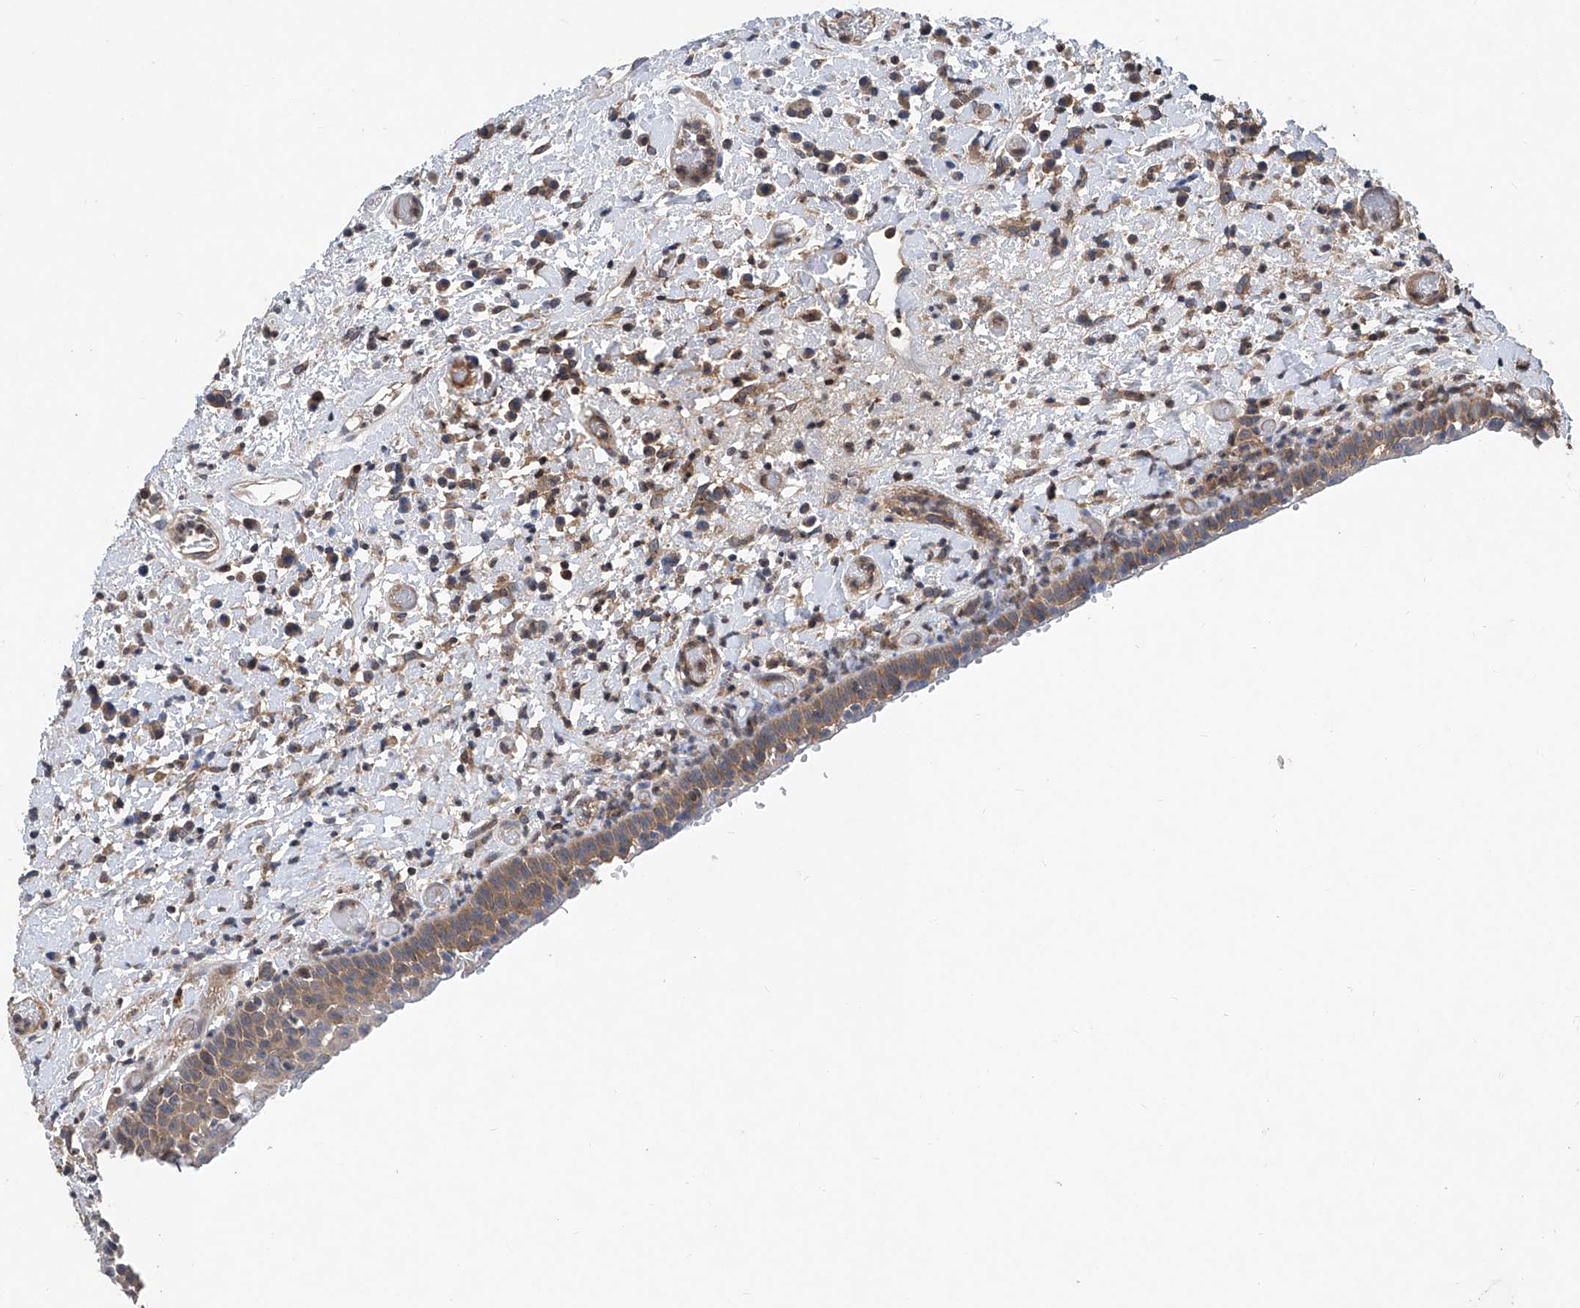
{"staining": {"intensity": "moderate", "quantity": "25%-75%", "location": "cytoplasmic/membranous"}, "tissue": "oral mucosa", "cell_type": "Squamous epithelial cells", "image_type": "normal", "snomed": [{"axis": "morphology", "description": "Normal tissue, NOS"}, {"axis": "topography", "description": "Oral tissue"}], "caption": "Oral mucosa stained with immunohistochemistry (IHC) exhibits moderate cytoplasmic/membranous expression in approximately 25%-75% of squamous epithelial cells.", "gene": "TRIM38", "patient": {"sex": "female", "age": 76}}